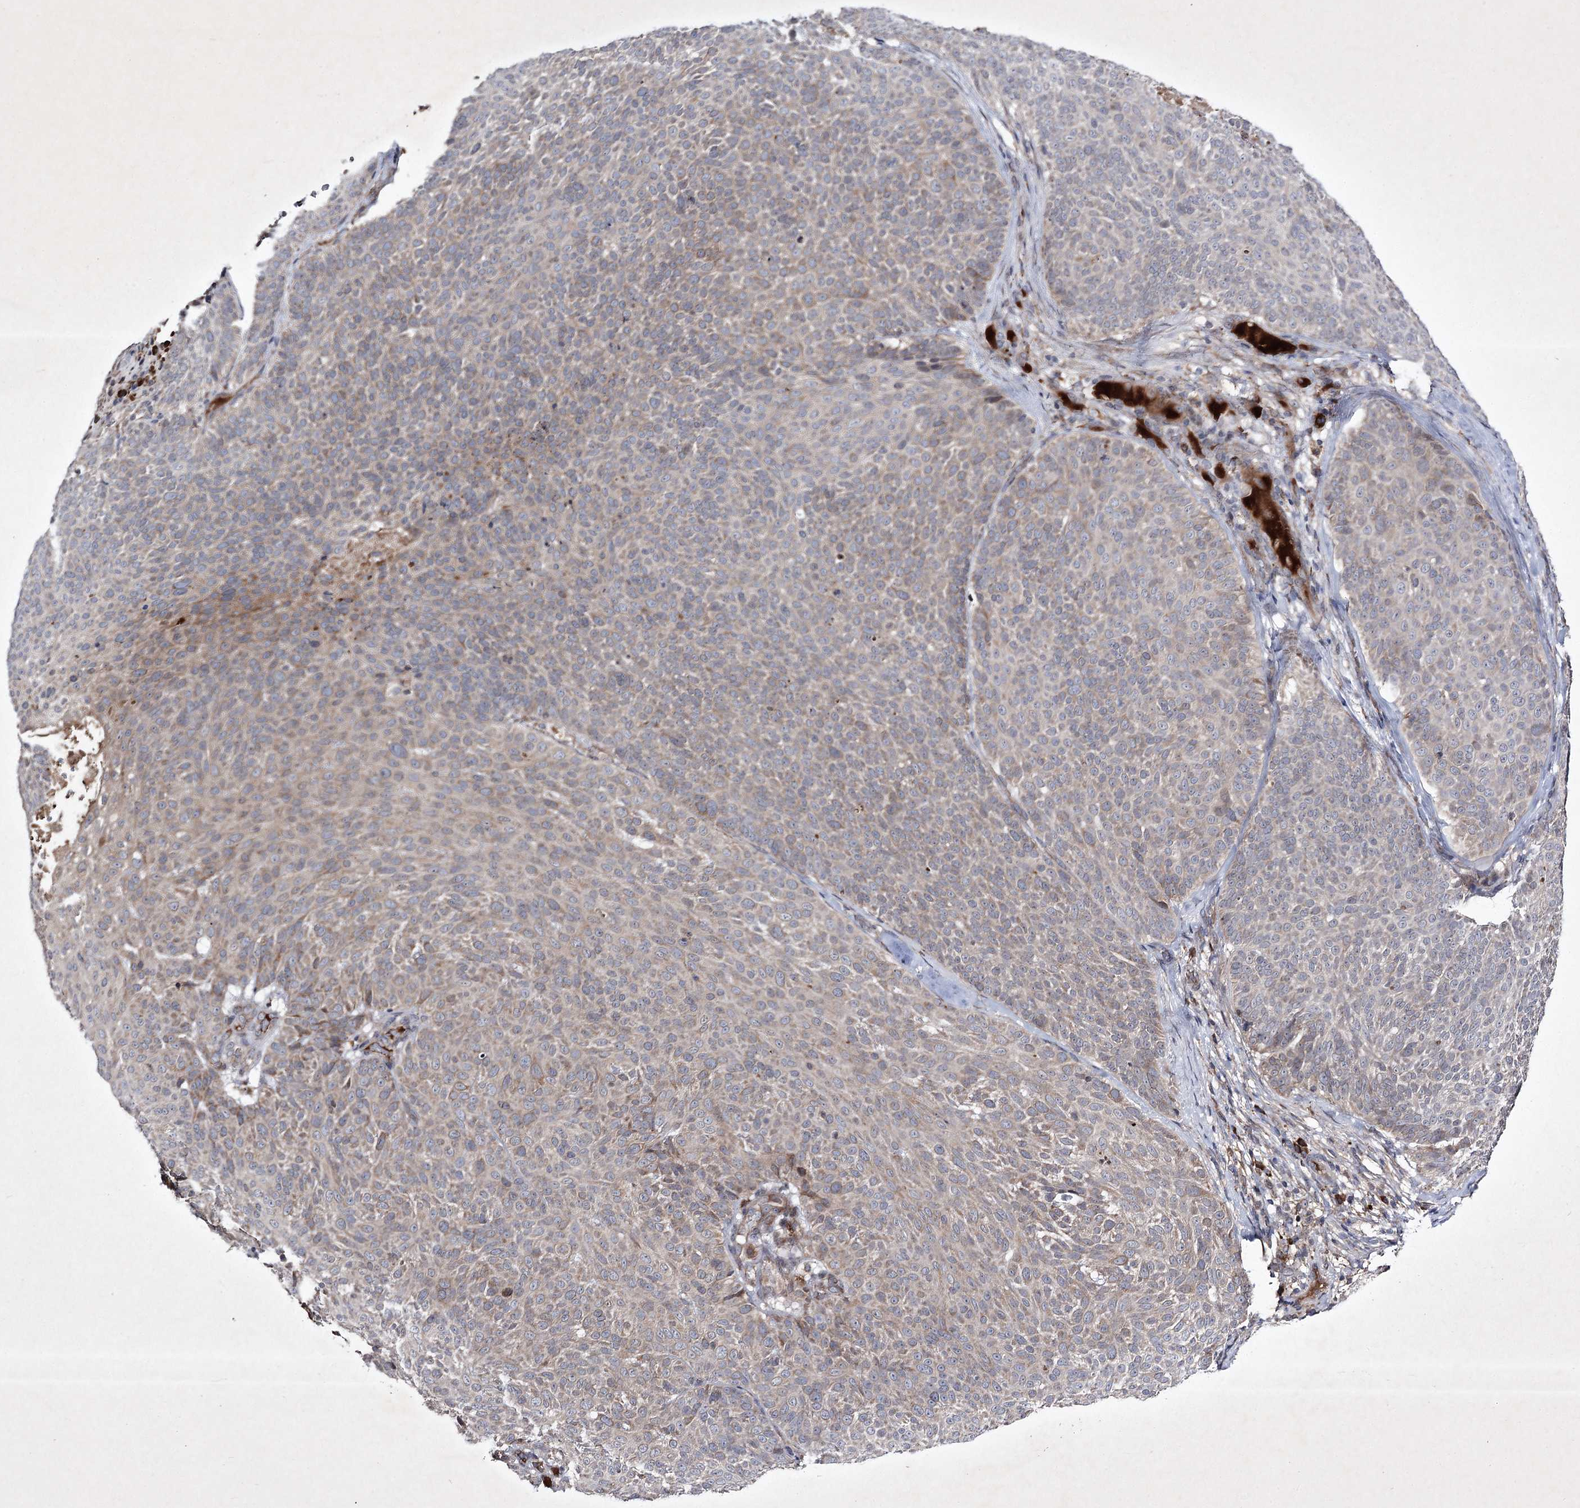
{"staining": {"intensity": "weak", "quantity": "25%-75%", "location": "cytoplasmic/membranous"}, "tissue": "skin cancer", "cell_type": "Tumor cells", "image_type": "cancer", "snomed": [{"axis": "morphology", "description": "Basal cell carcinoma"}, {"axis": "topography", "description": "Skin"}], "caption": "This micrograph shows immunohistochemistry (IHC) staining of human skin basal cell carcinoma, with low weak cytoplasmic/membranous staining in approximately 25%-75% of tumor cells.", "gene": "ALG9", "patient": {"sex": "male", "age": 85}}